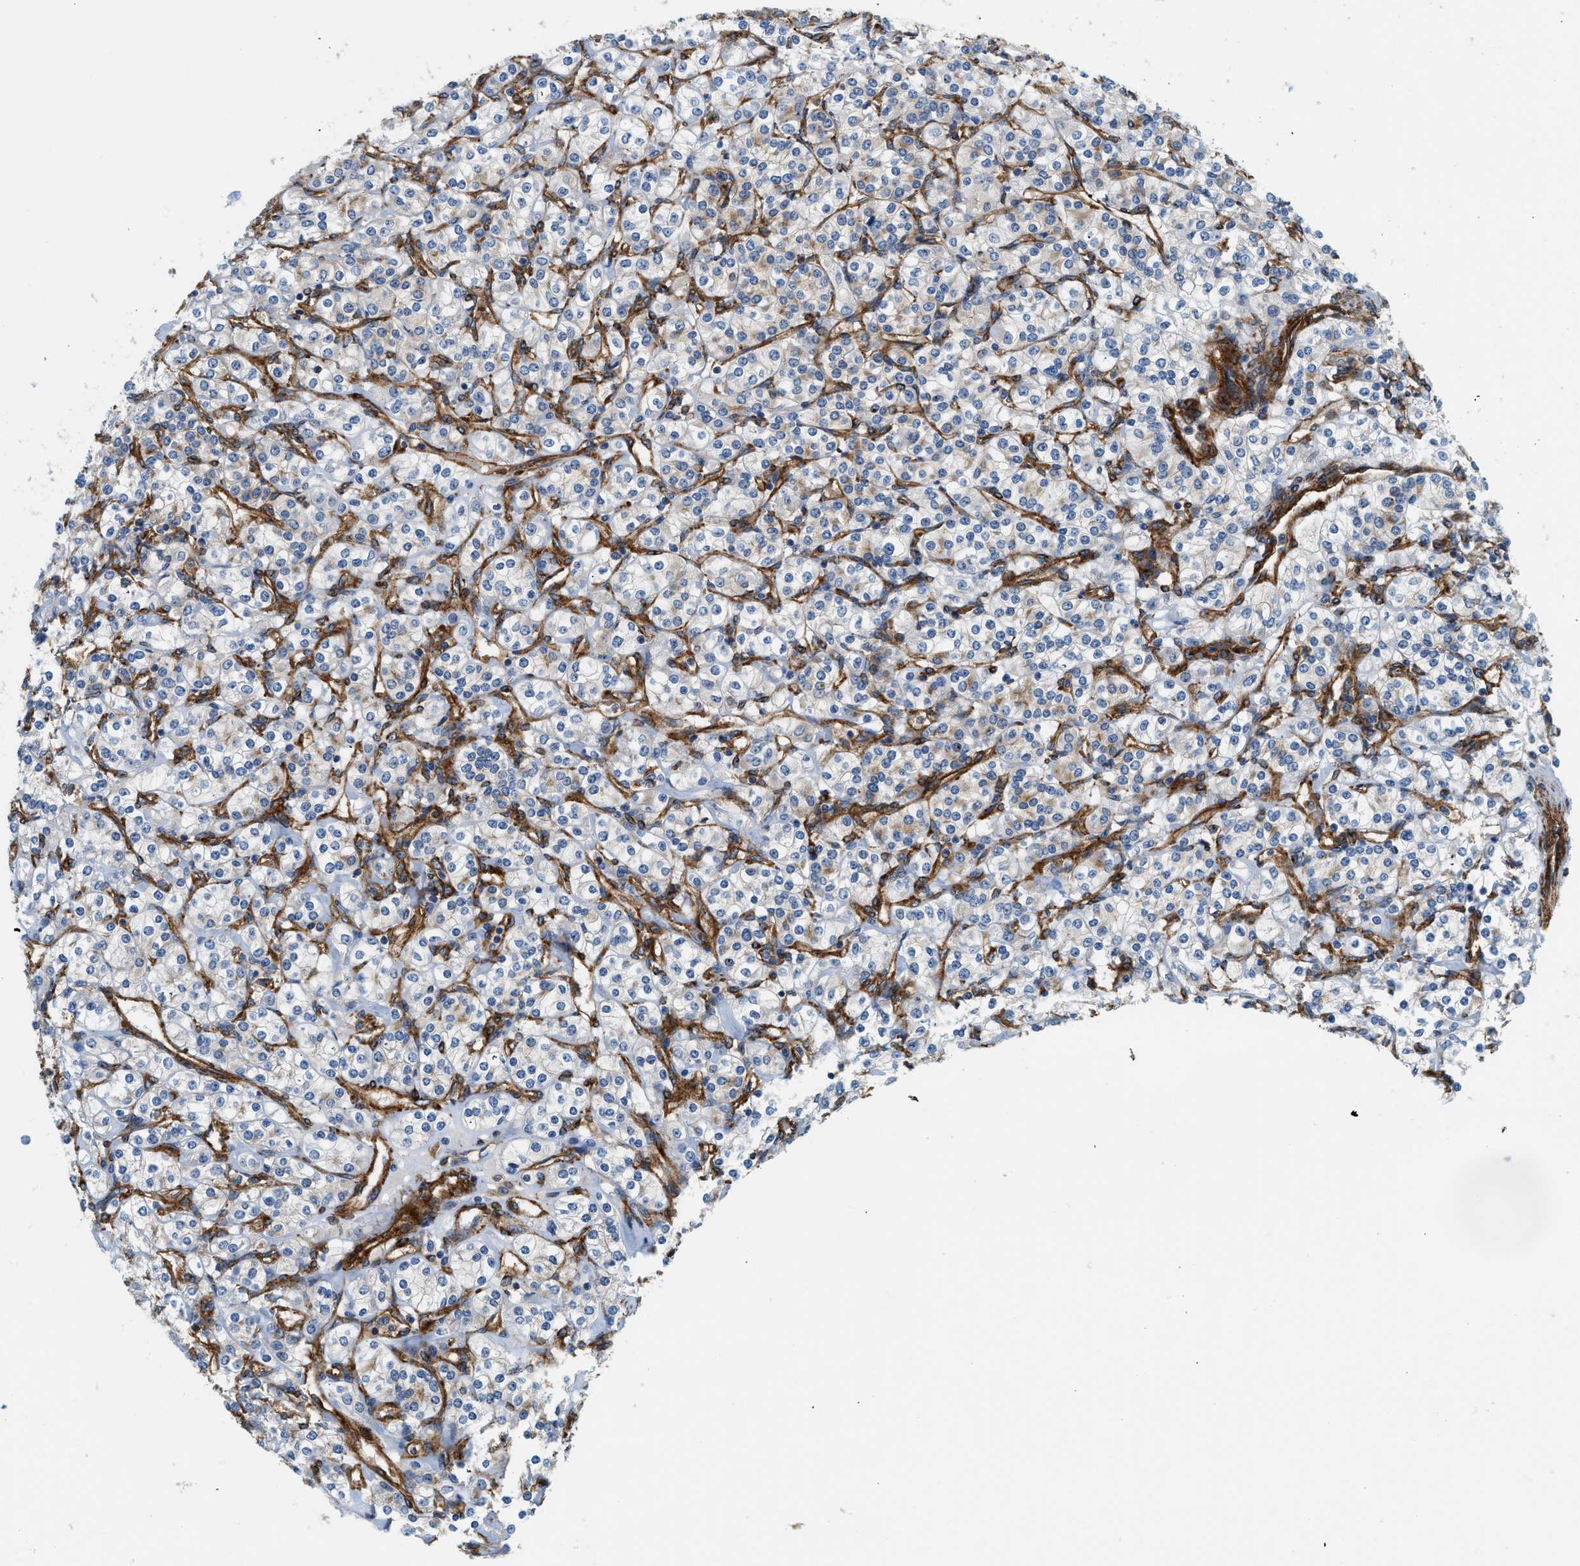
{"staining": {"intensity": "weak", "quantity": "<25%", "location": "cytoplasmic/membranous"}, "tissue": "renal cancer", "cell_type": "Tumor cells", "image_type": "cancer", "snomed": [{"axis": "morphology", "description": "Adenocarcinoma, NOS"}, {"axis": "topography", "description": "Kidney"}], "caption": "Tumor cells are negative for protein expression in human adenocarcinoma (renal).", "gene": "HIP1", "patient": {"sex": "male", "age": 77}}